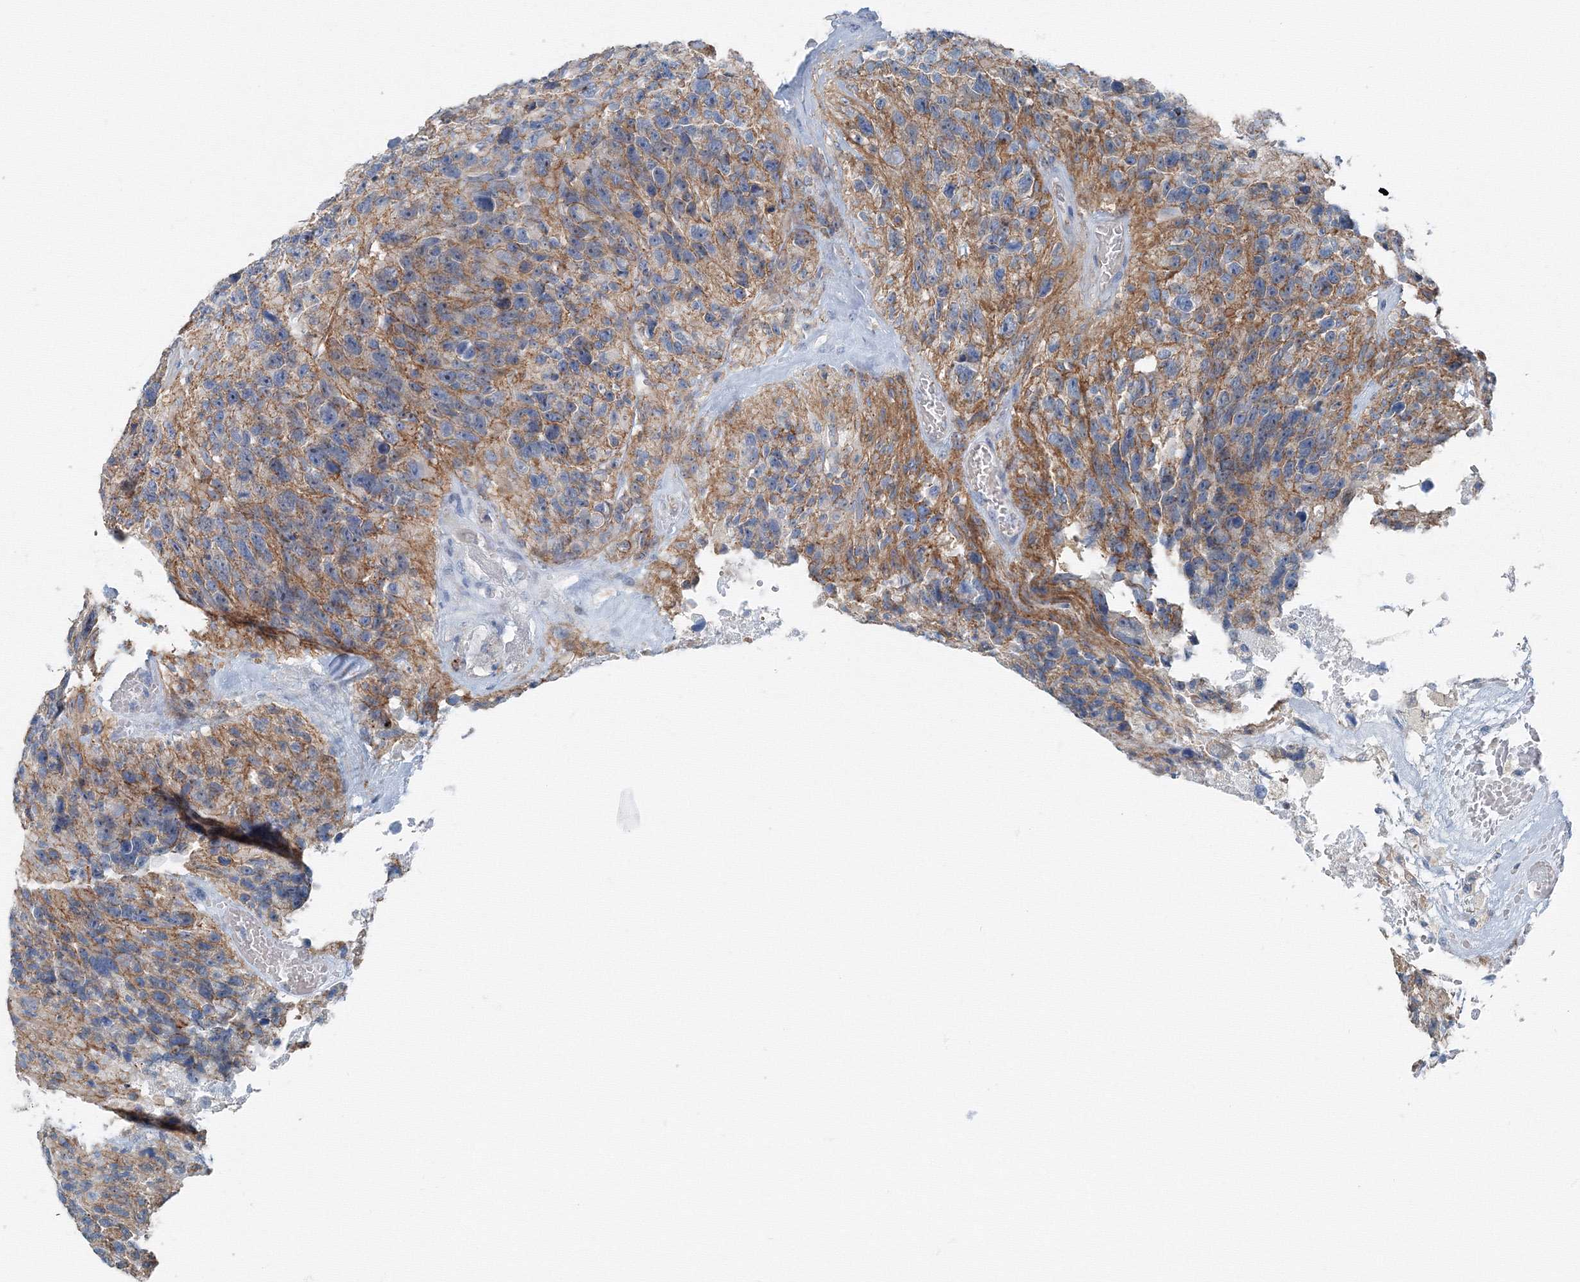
{"staining": {"intensity": "negative", "quantity": "none", "location": "none"}, "tissue": "glioma", "cell_type": "Tumor cells", "image_type": "cancer", "snomed": [{"axis": "morphology", "description": "Glioma, malignant, High grade"}, {"axis": "topography", "description": "Brain"}], "caption": "DAB (3,3'-diaminobenzidine) immunohistochemical staining of human malignant glioma (high-grade) exhibits no significant expression in tumor cells.", "gene": "AASDH", "patient": {"sex": "male", "age": 69}}